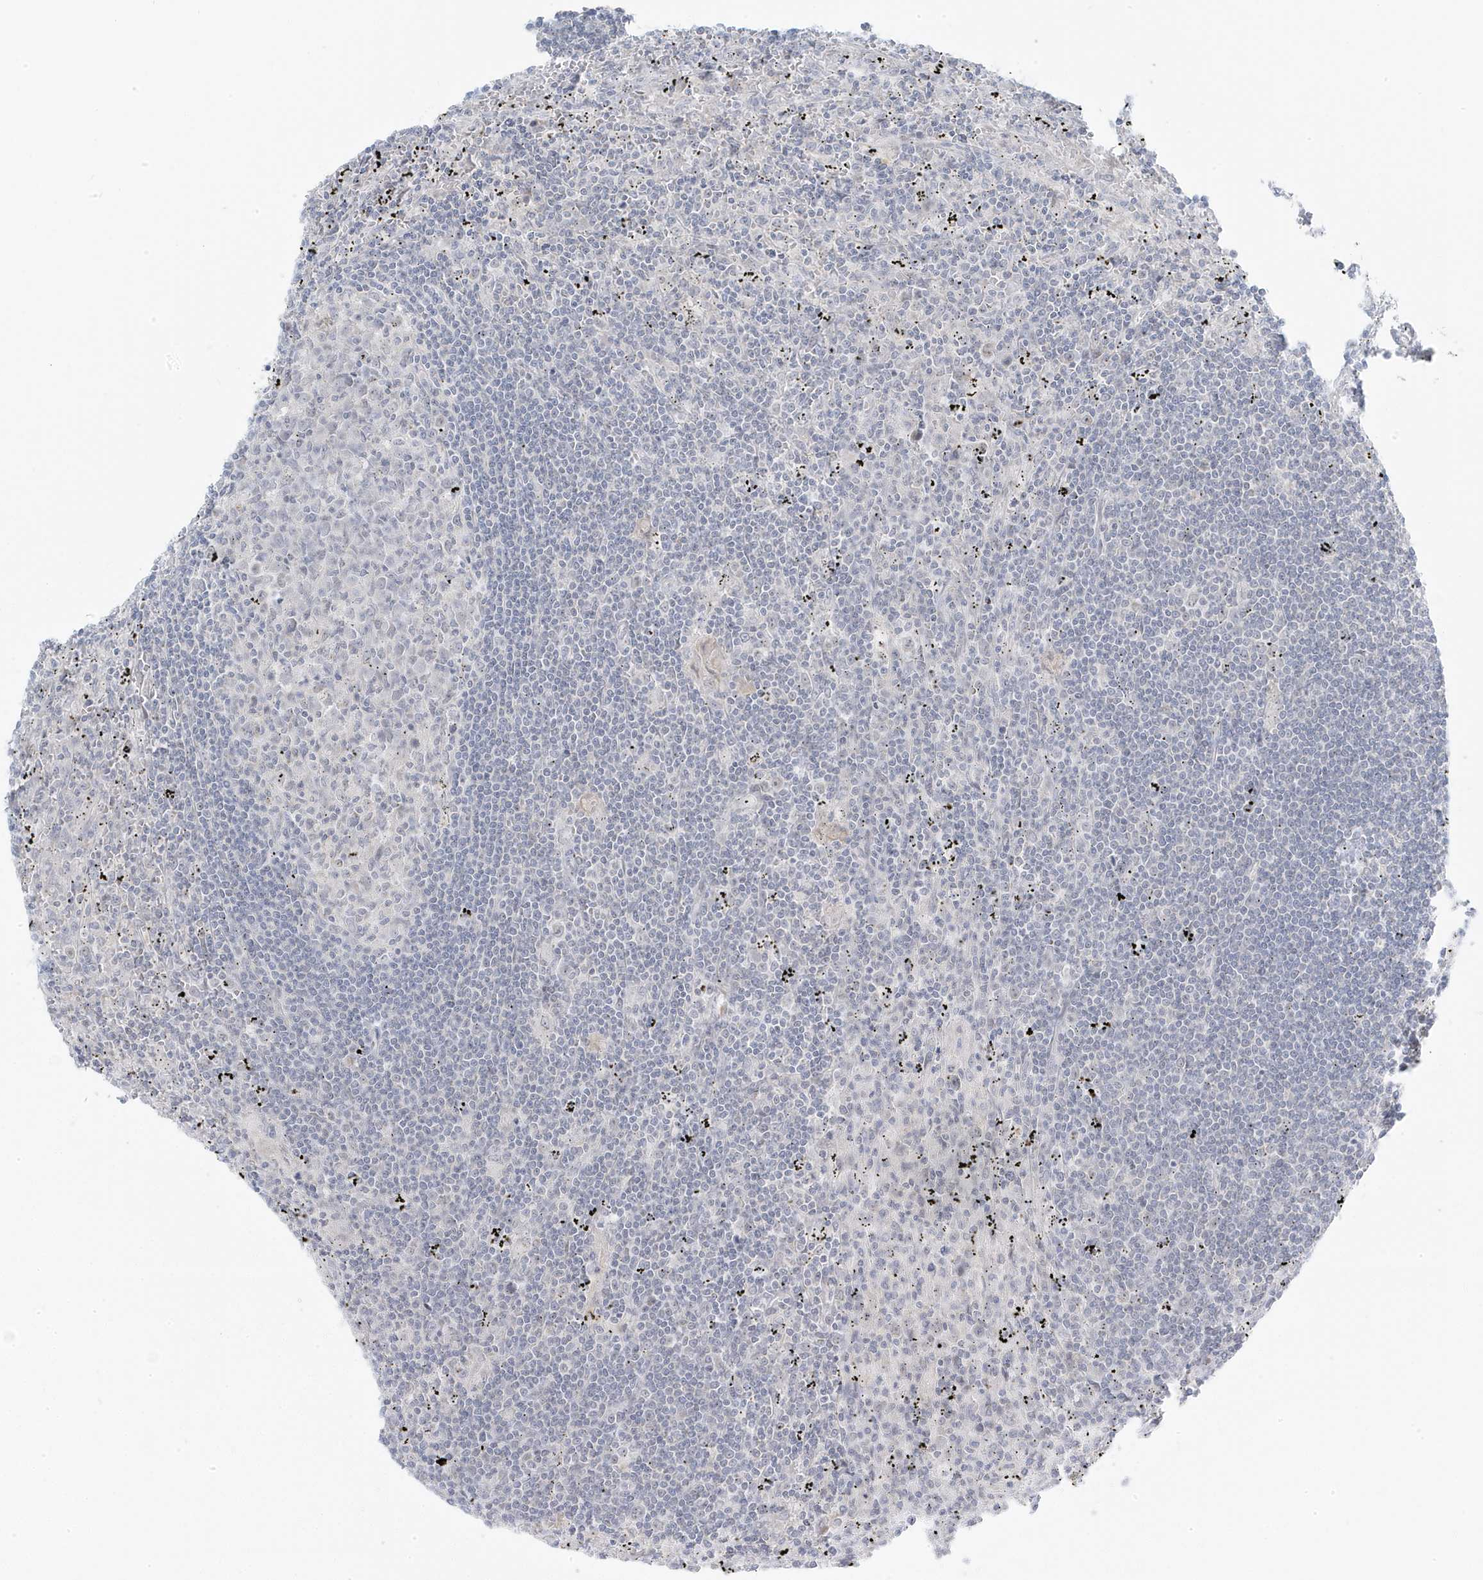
{"staining": {"intensity": "negative", "quantity": "none", "location": "none"}, "tissue": "lymphoma", "cell_type": "Tumor cells", "image_type": "cancer", "snomed": [{"axis": "morphology", "description": "Malignant lymphoma, non-Hodgkin's type, Low grade"}, {"axis": "topography", "description": "Spleen"}], "caption": "Tumor cells are negative for protein expression in human low-grade malignant lymphoma, non-Hodgkin's type. The staining is performed using DAB (3,3'-diaminobenzidine) brown chromogen with nuclei counter-stained in using hematoxylin.", "gene": "TSEN15", "patient": {"sex": "male", "age": 76}}